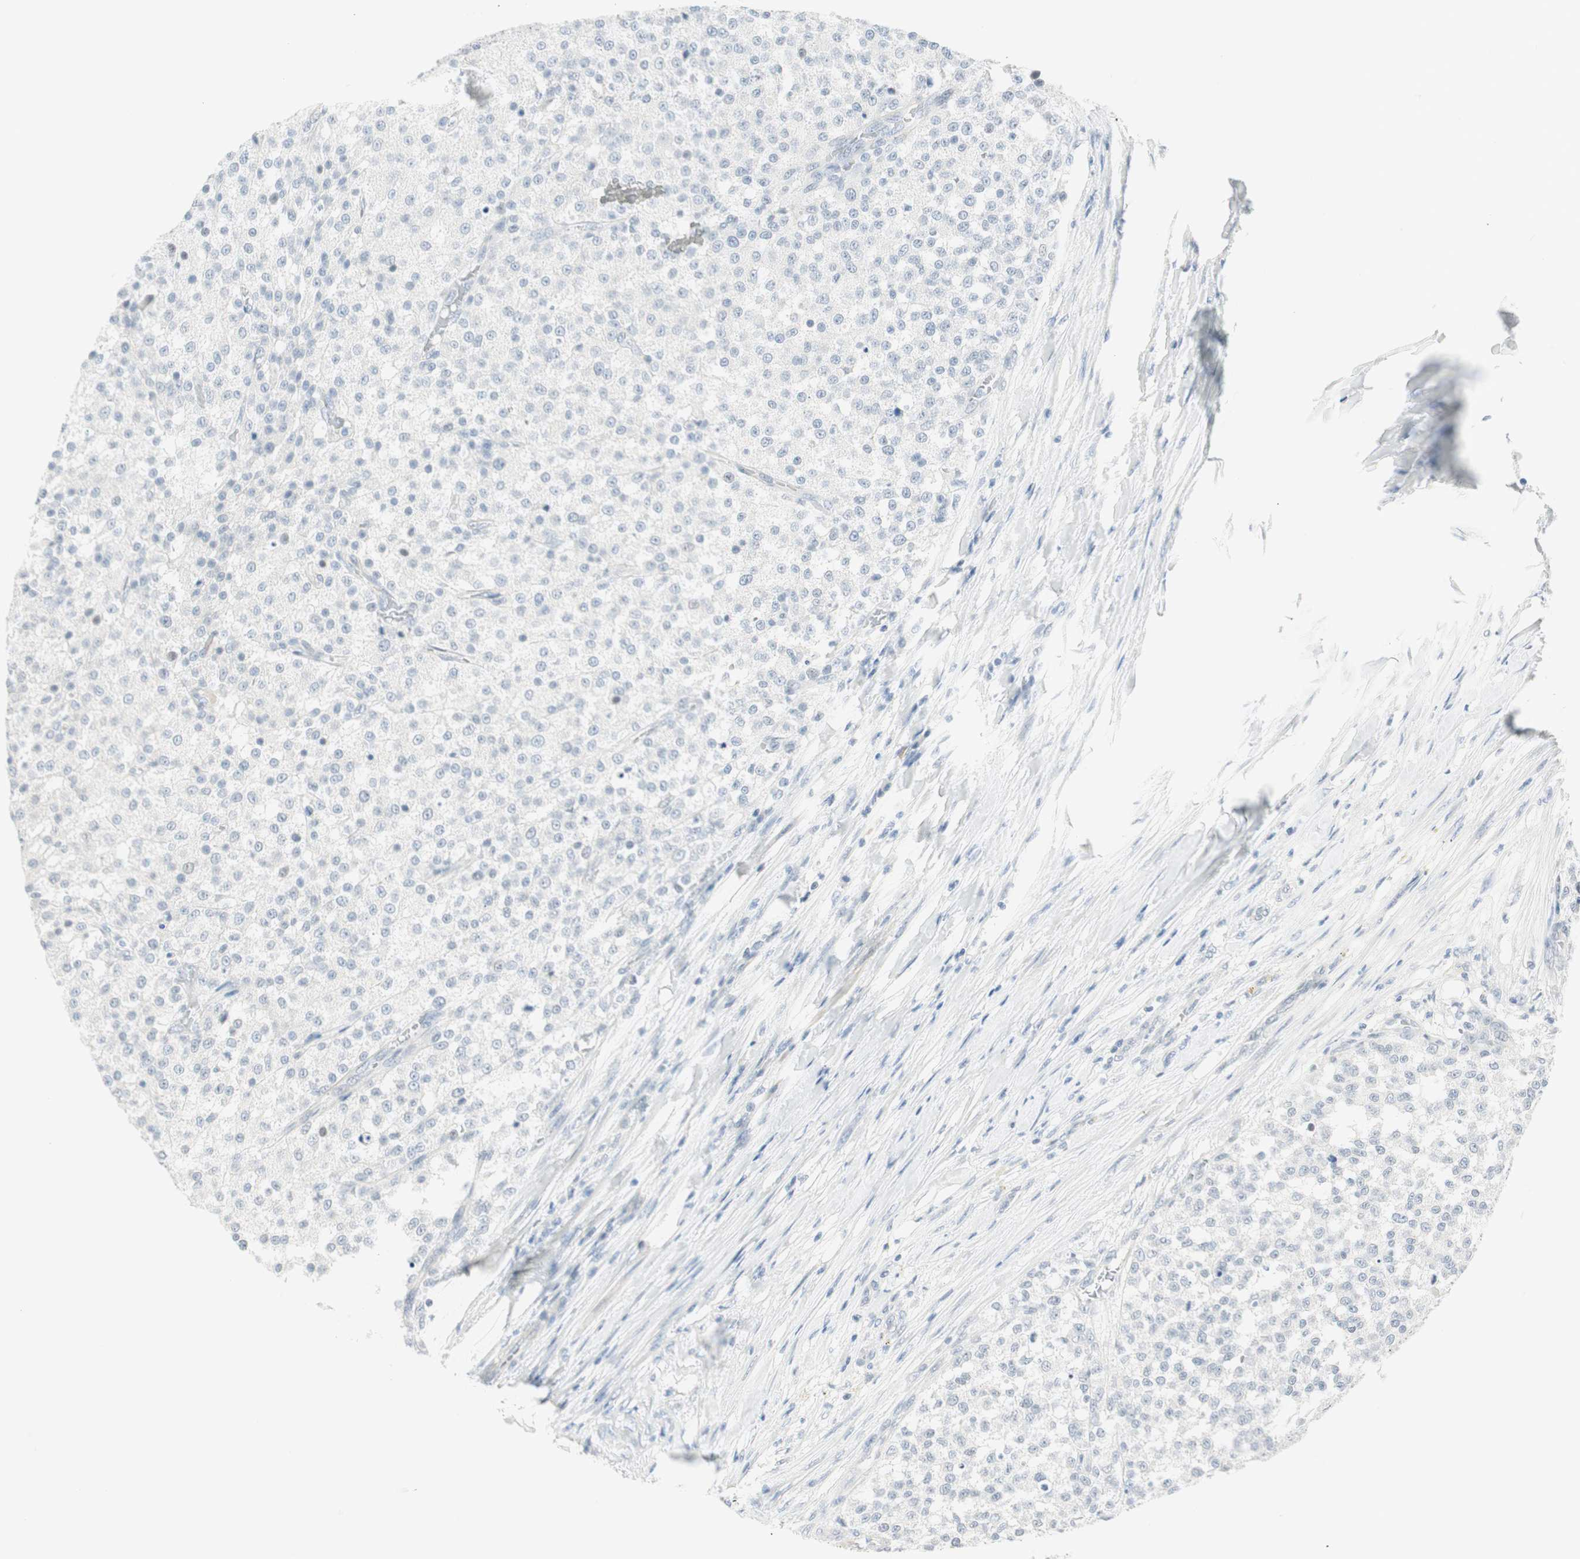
{"staining": {"intensity": "negative", "quantity": "none", "location": "none"}, "tissue": "testis cancer", "cell_type": "Tumor cells", "image_type": "cancer", "snomed": [{"axis": "morphology", "description": "Seminoma, NOS"}, {"axis": "topography", "description": "Testis"}], "caption": "There is no significant positivity in tumor cells of seminoma (testis).", "gene": "MLLT10", "patient": {"sex": "male", "age": 59}}